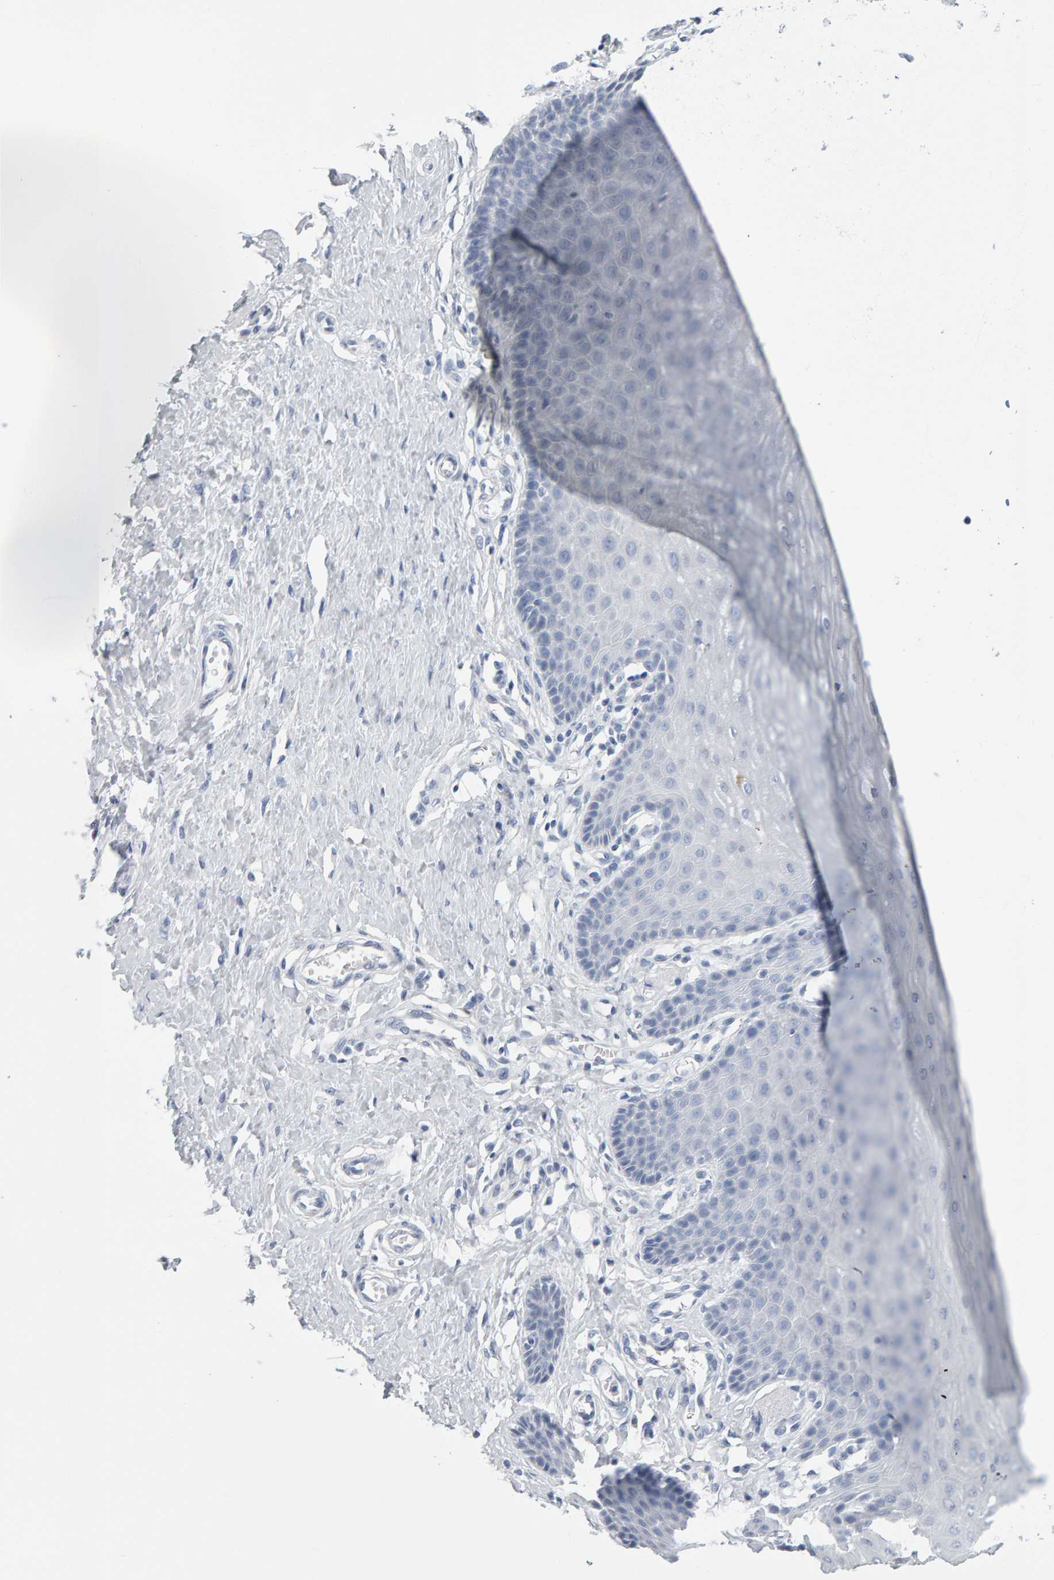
{"staining": {"intensity": "negative", "quantity": "none", "location": "none"}, "tissue": "cervix", "cell_type": "Glandular cells", "image_type": "normal", "snomed": [{"axis": "morphology", "description": "Normal tissue, NOS"}, {"axis": "topography", "description": "Cervix"}], "caption": "Glandular cells are negative for brown protein staining in unremarkable cervix. (Stains: DAB (3,3'-diaminobenzidine) immunohistochemistry (IHC) with hematoxylin counter stain, Microscopy: brightfield microscopy at high magnification).", "gene": "CTH", "patient": {"sex": "female", "age": 55}}